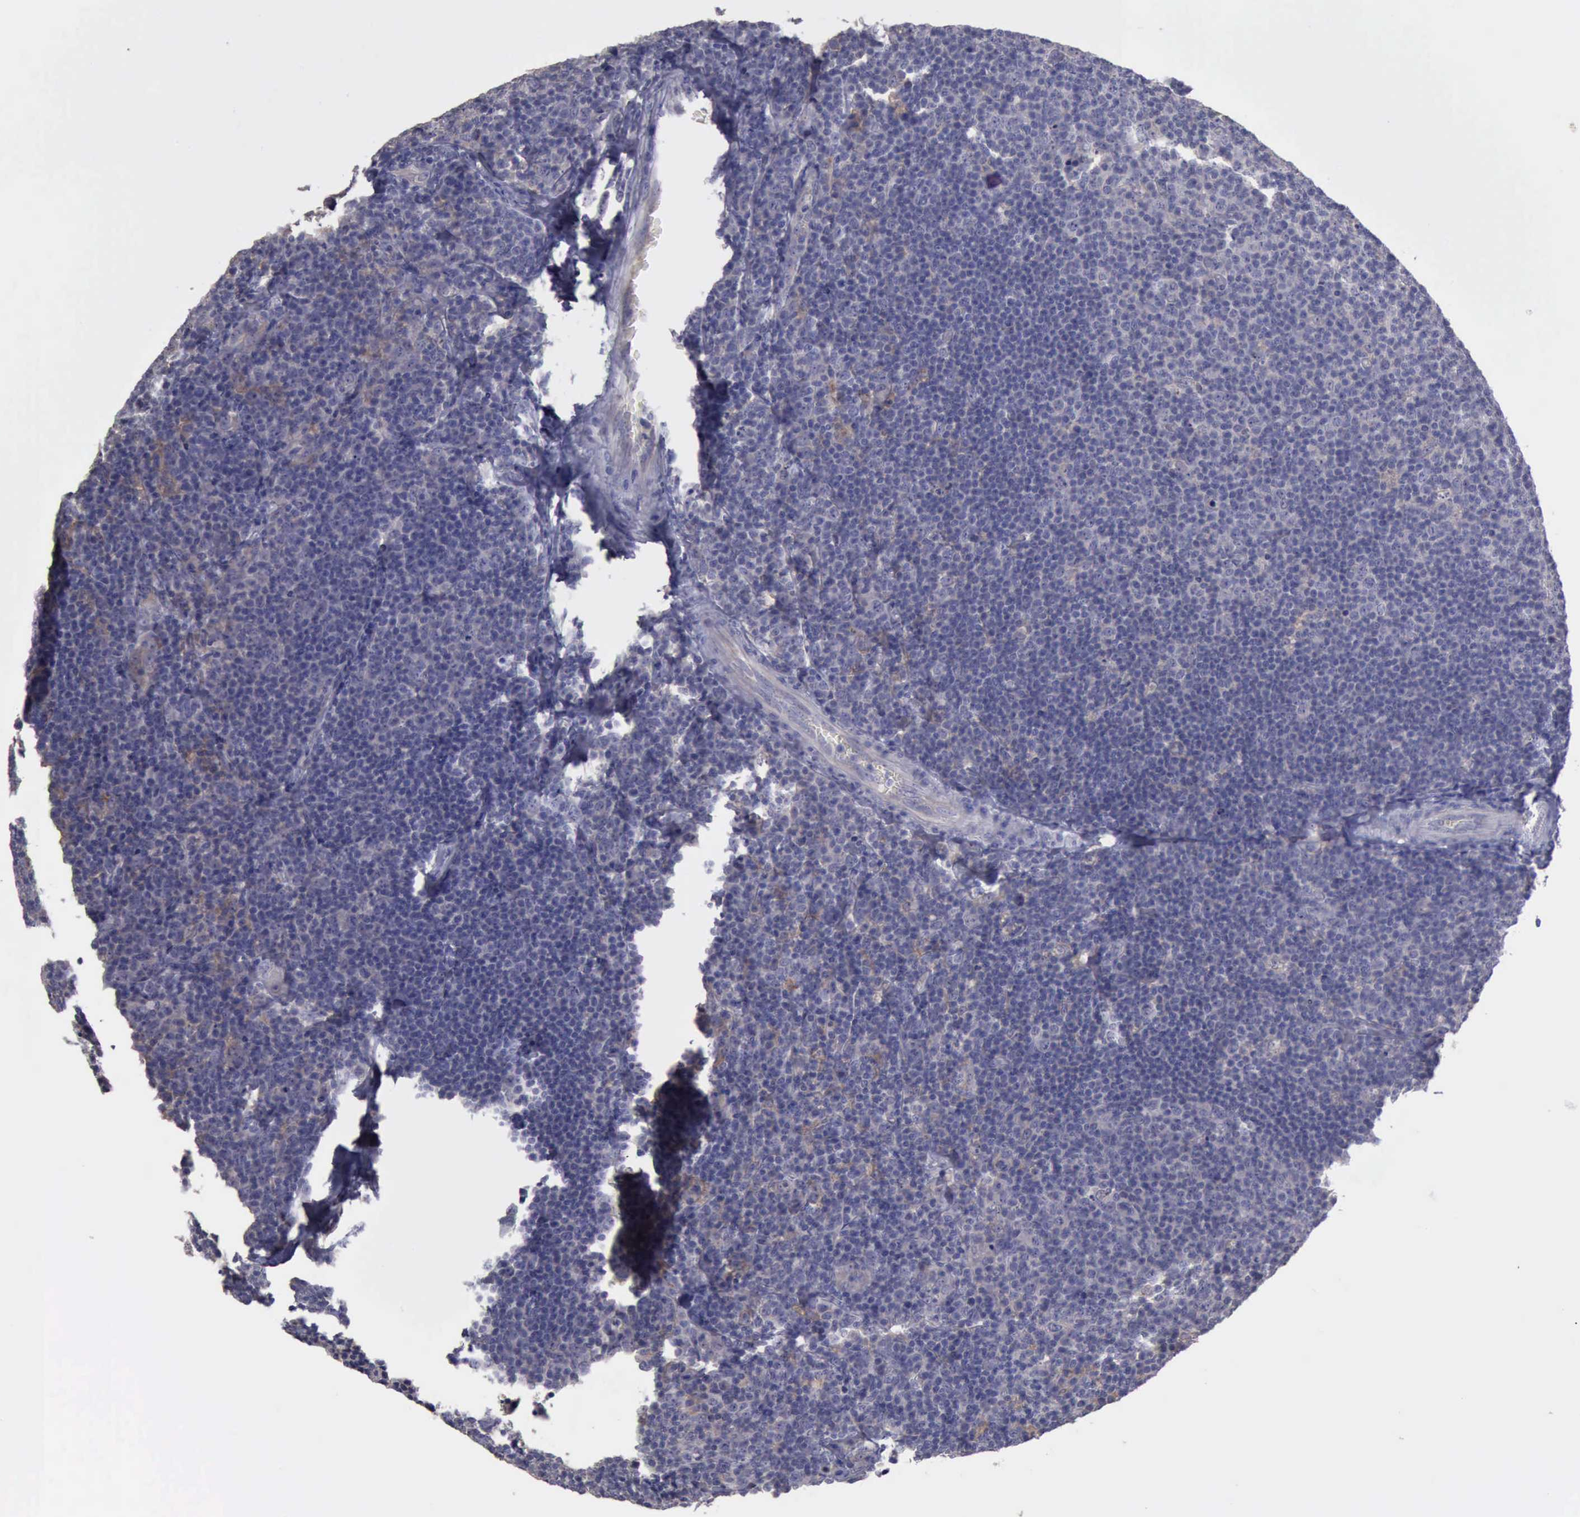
{"staining": {"intensity": "negative", "quantity": "none", "location": "none"}, "tissue": "lymphoma", "cell_type": "Tumor cells", "image_type": "cancer", "snomed": [{"axis": "morphology", "description": "Malignant lymphoma, non-Hodgkin's type, Low grade"}, {"axis": "topography", "description": "Lymph node"}], "caption": "An immunohistochemistry micrograph of lymphoma is shown. There is no staining in tumor cells of lymphoma.", "gene": "PHKA1", "patient": {"sex": "male", "age": 74}}